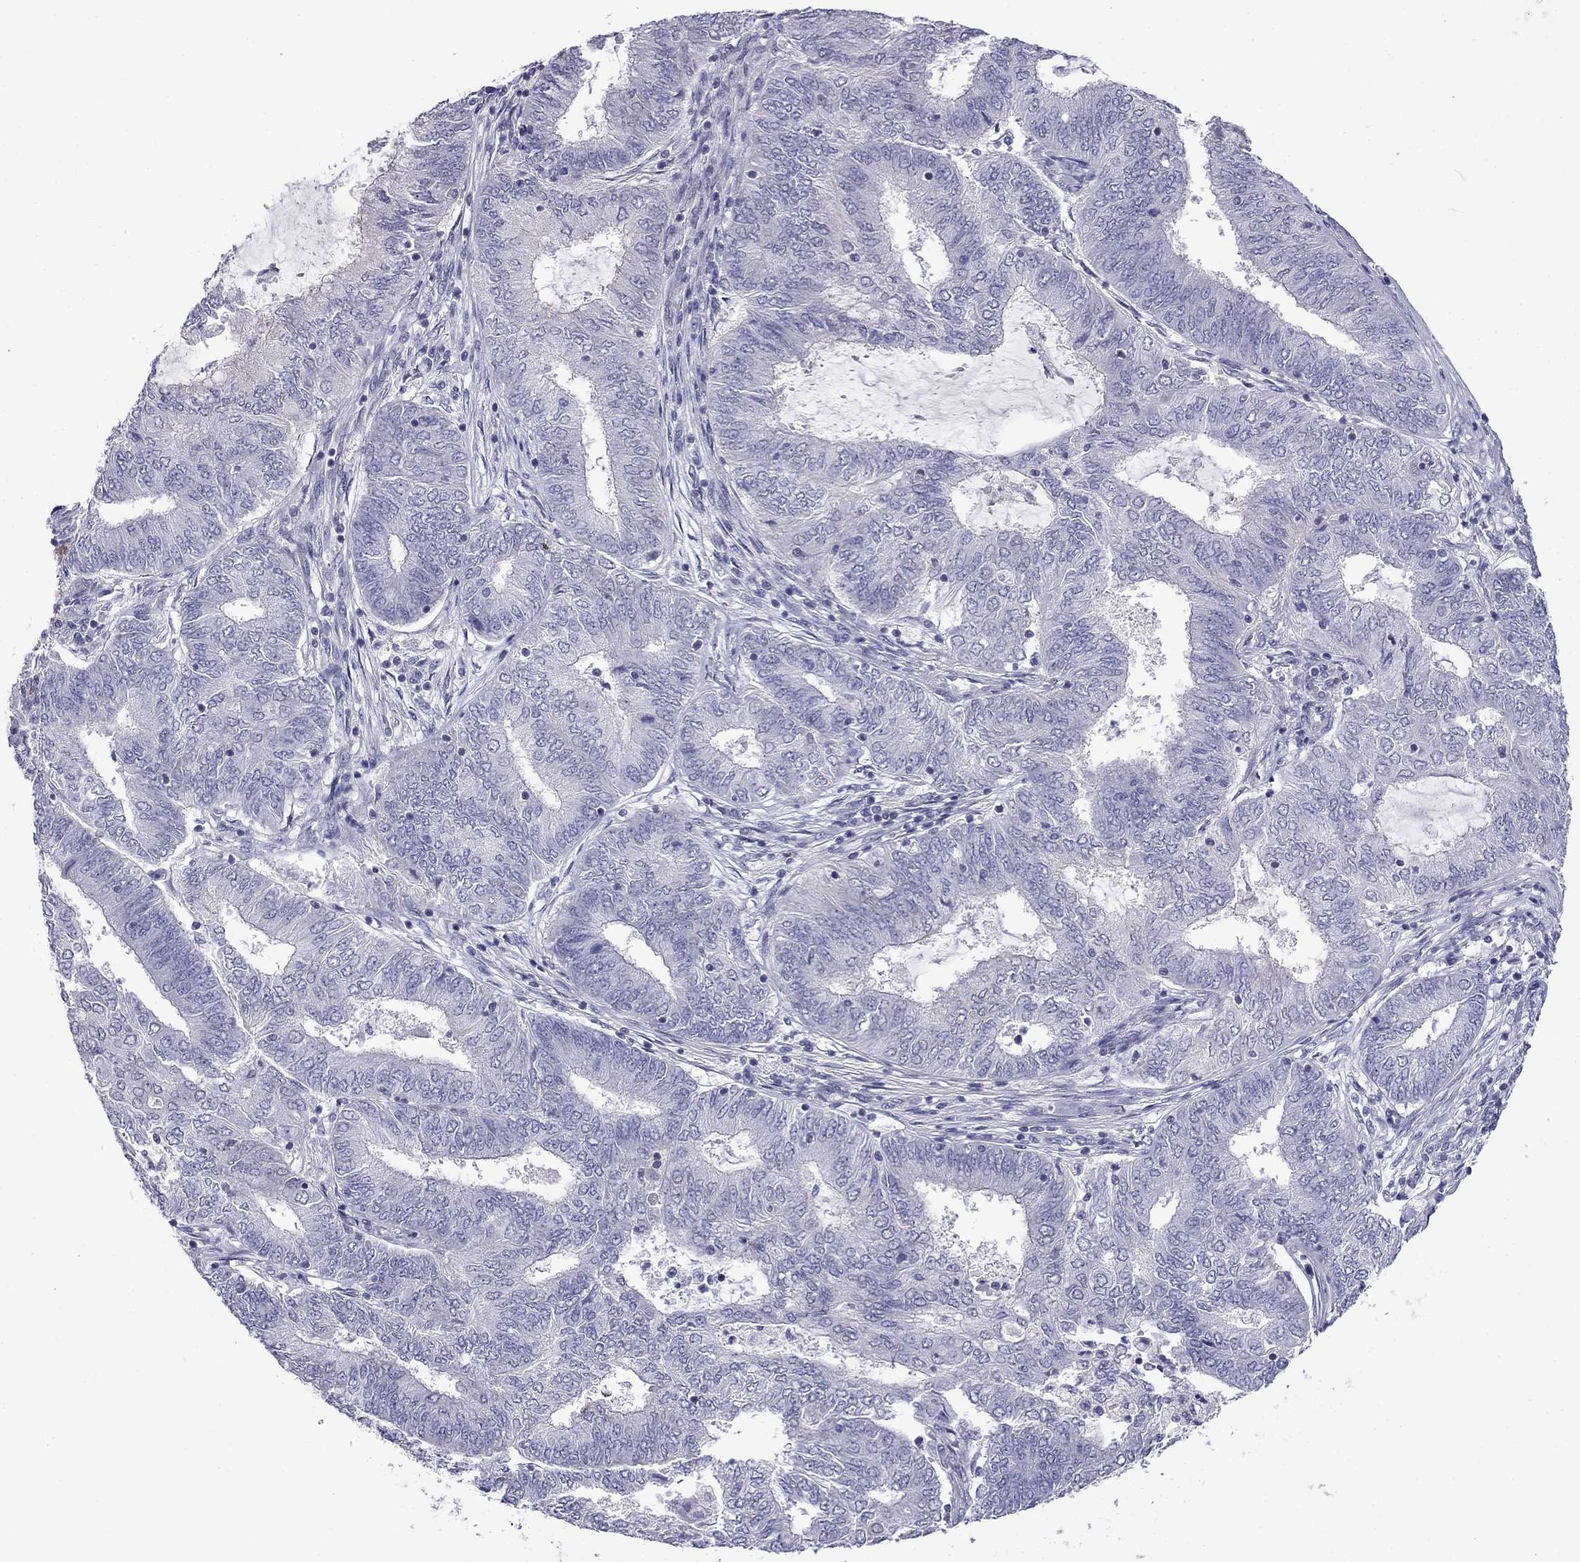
{"staining": {"intensity": "negative", "quantity": "none", "location": "none"}, "tissue": "endometrial cancer", "cell_type": "Tumor cells", "image_type": "cancer", "snomed": [{"axis": "morphology", "description": "Adenocarcinoma, NOS"}, {"axis": "topography", "description": "Endometrium"}], "caption": "An image of human endometrial cancer (adenocarcinoma) is negative for staining in tumor cells.", "gene": "PRR18", "patient": {"sex": "female", "age": 62}}